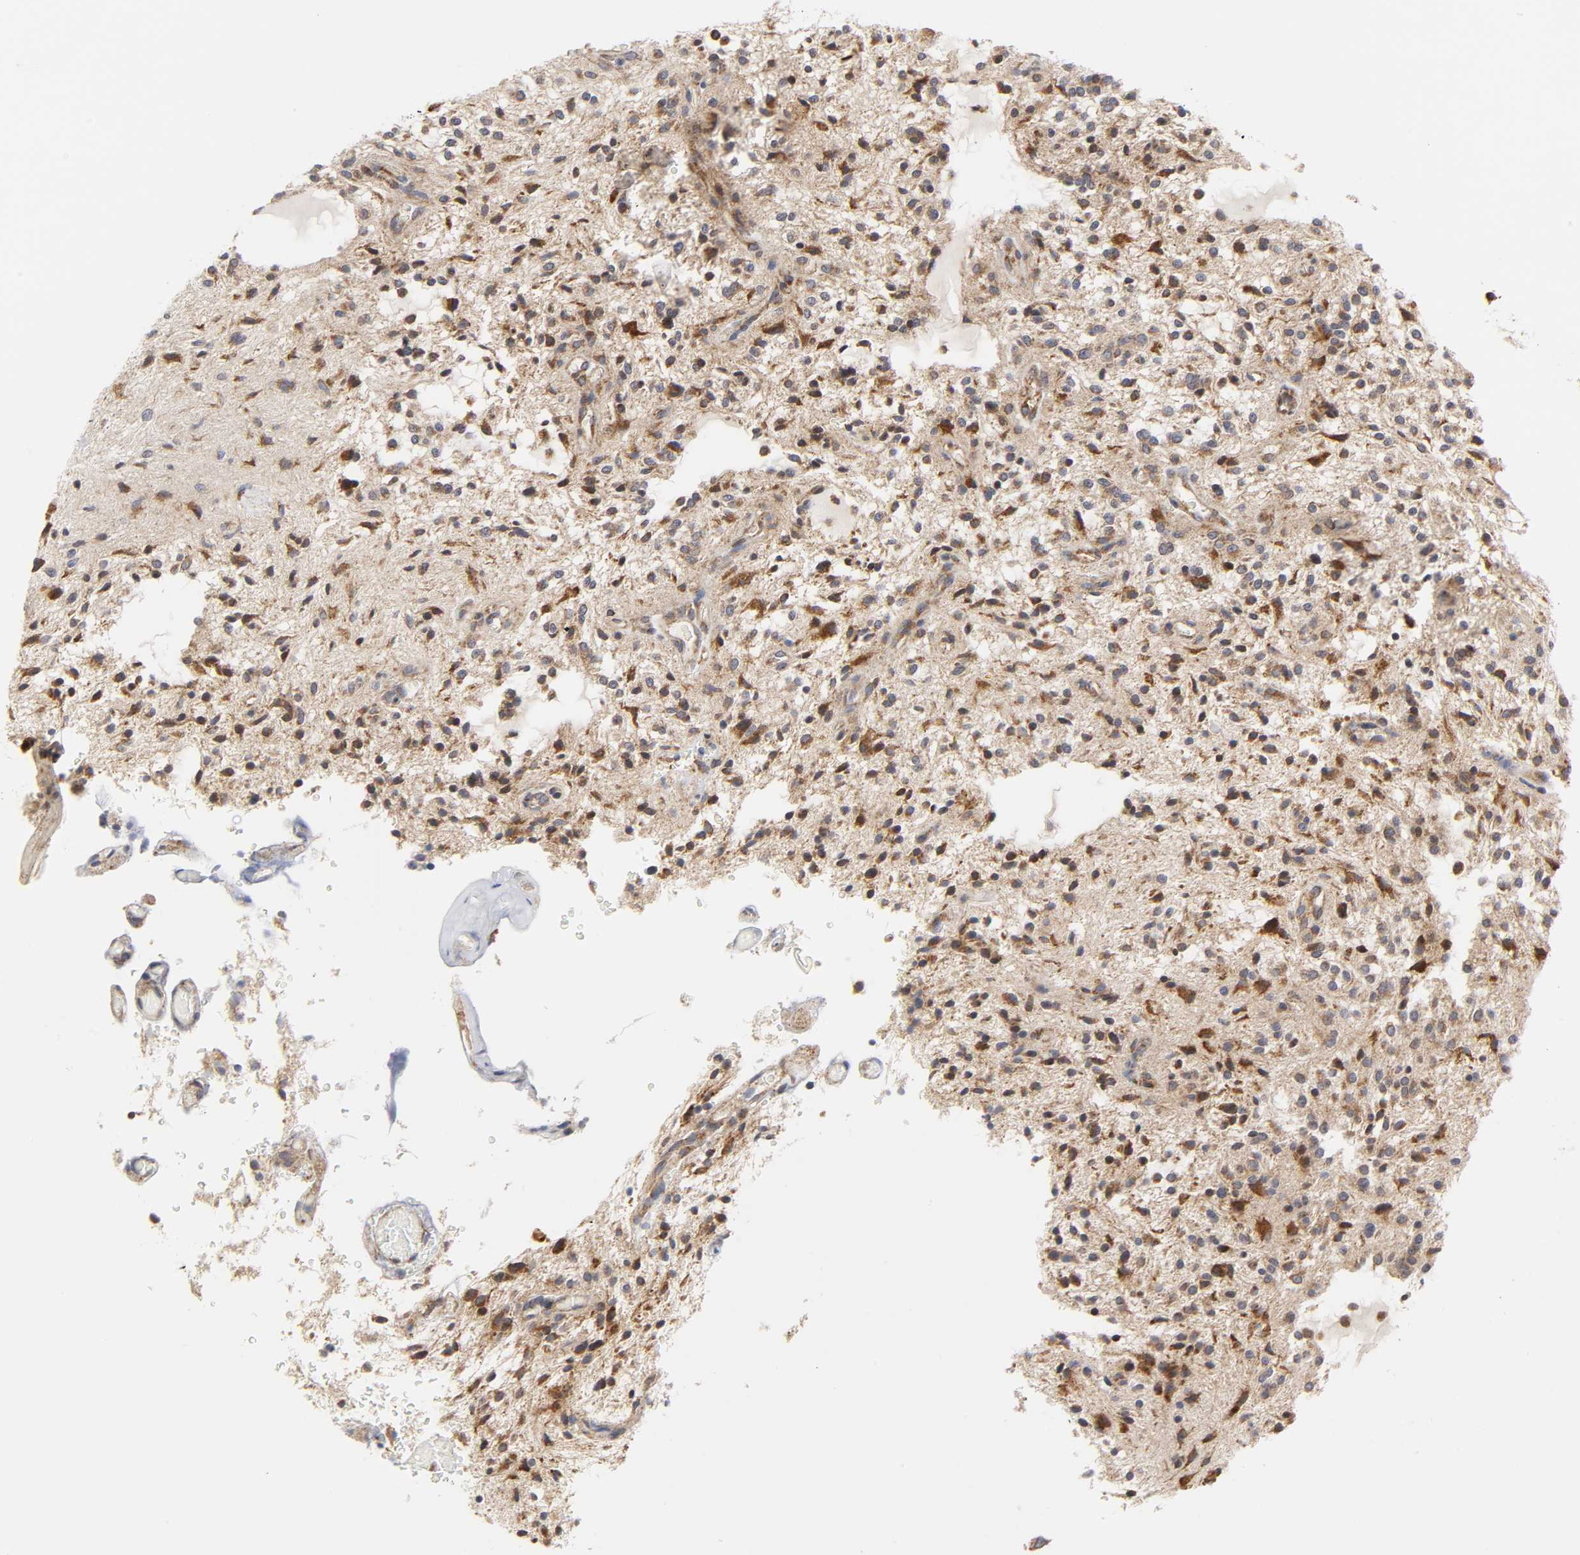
{"staining": {"intensity": "moderate", "quantity": ">75%", "location": "cytoplasmic/membranous"}, "tissue": "glioma", "cell_type": "Tumor cells", "image_type": "cancer", "snomed": [{"axis": "morphology", "description": "Glioma, malignant, NOS"}, {"axis": "topography", "description": "Cerebellum"}], "caption": "This photomicrograph displays immunohistochemistry staining of glioma, with medium moderate cytoplasmic/membranous positivity in approximately >75% of tumor cells.", "gene": "BAX", "patient": {"sex": "female", "age": 10}}